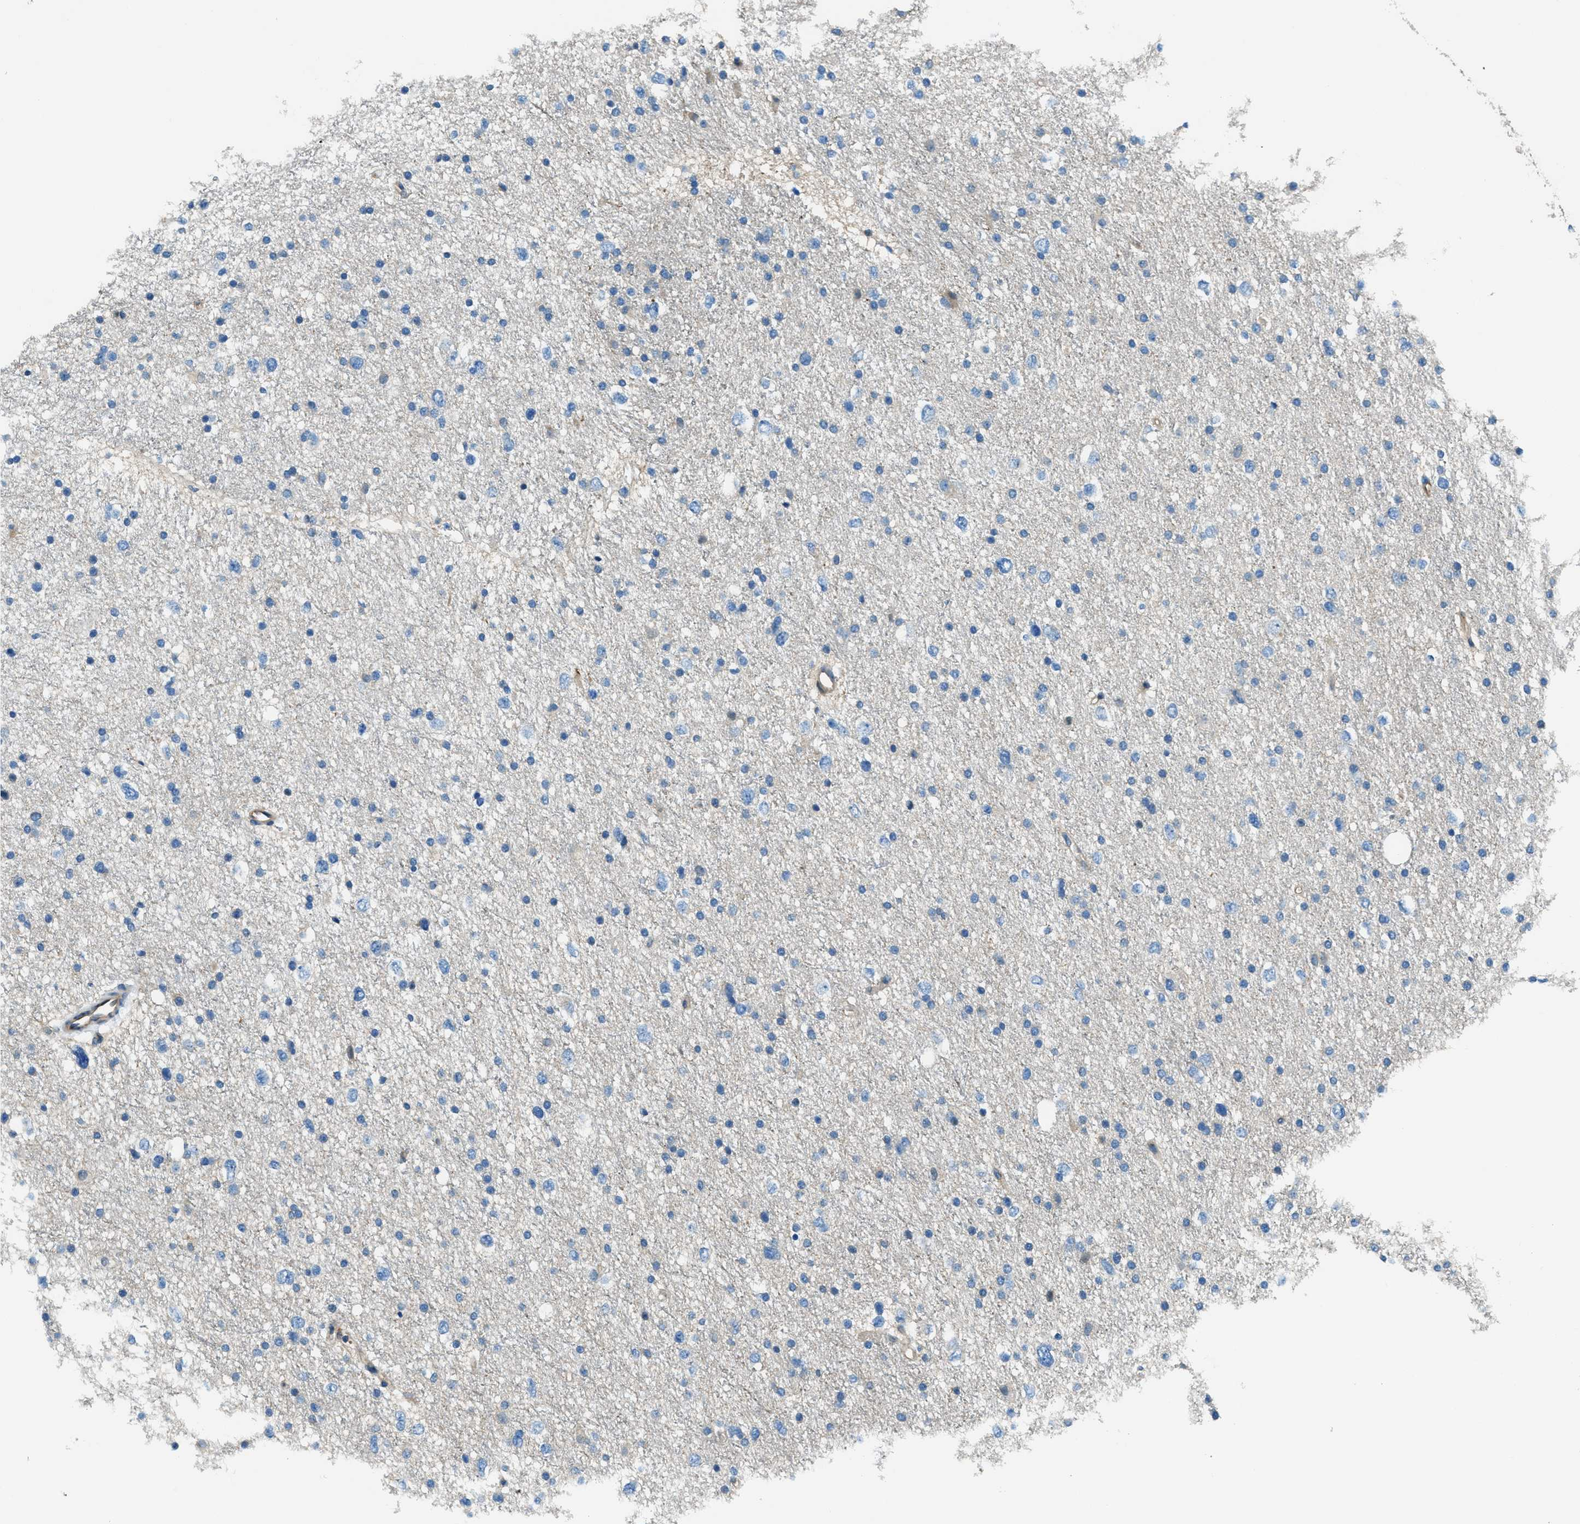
{"staining": {"intensity": "negative", "quantity": "none", "location": "none"}, "tissue": "glioma", "cell_type": "Tumor cells", "image_type": "cancer", "snomed": [{"axis": "morphology", "description": "Glioma, malignant, Low grade"}, {"axis": "topography", "description": "Brain"}], "caption": "Glioma was stained to show a protein in brown. There is no significant positivity in tumor cells.", "gene": "HEBP2", "patient": {"sex": "female", "age": 37}}